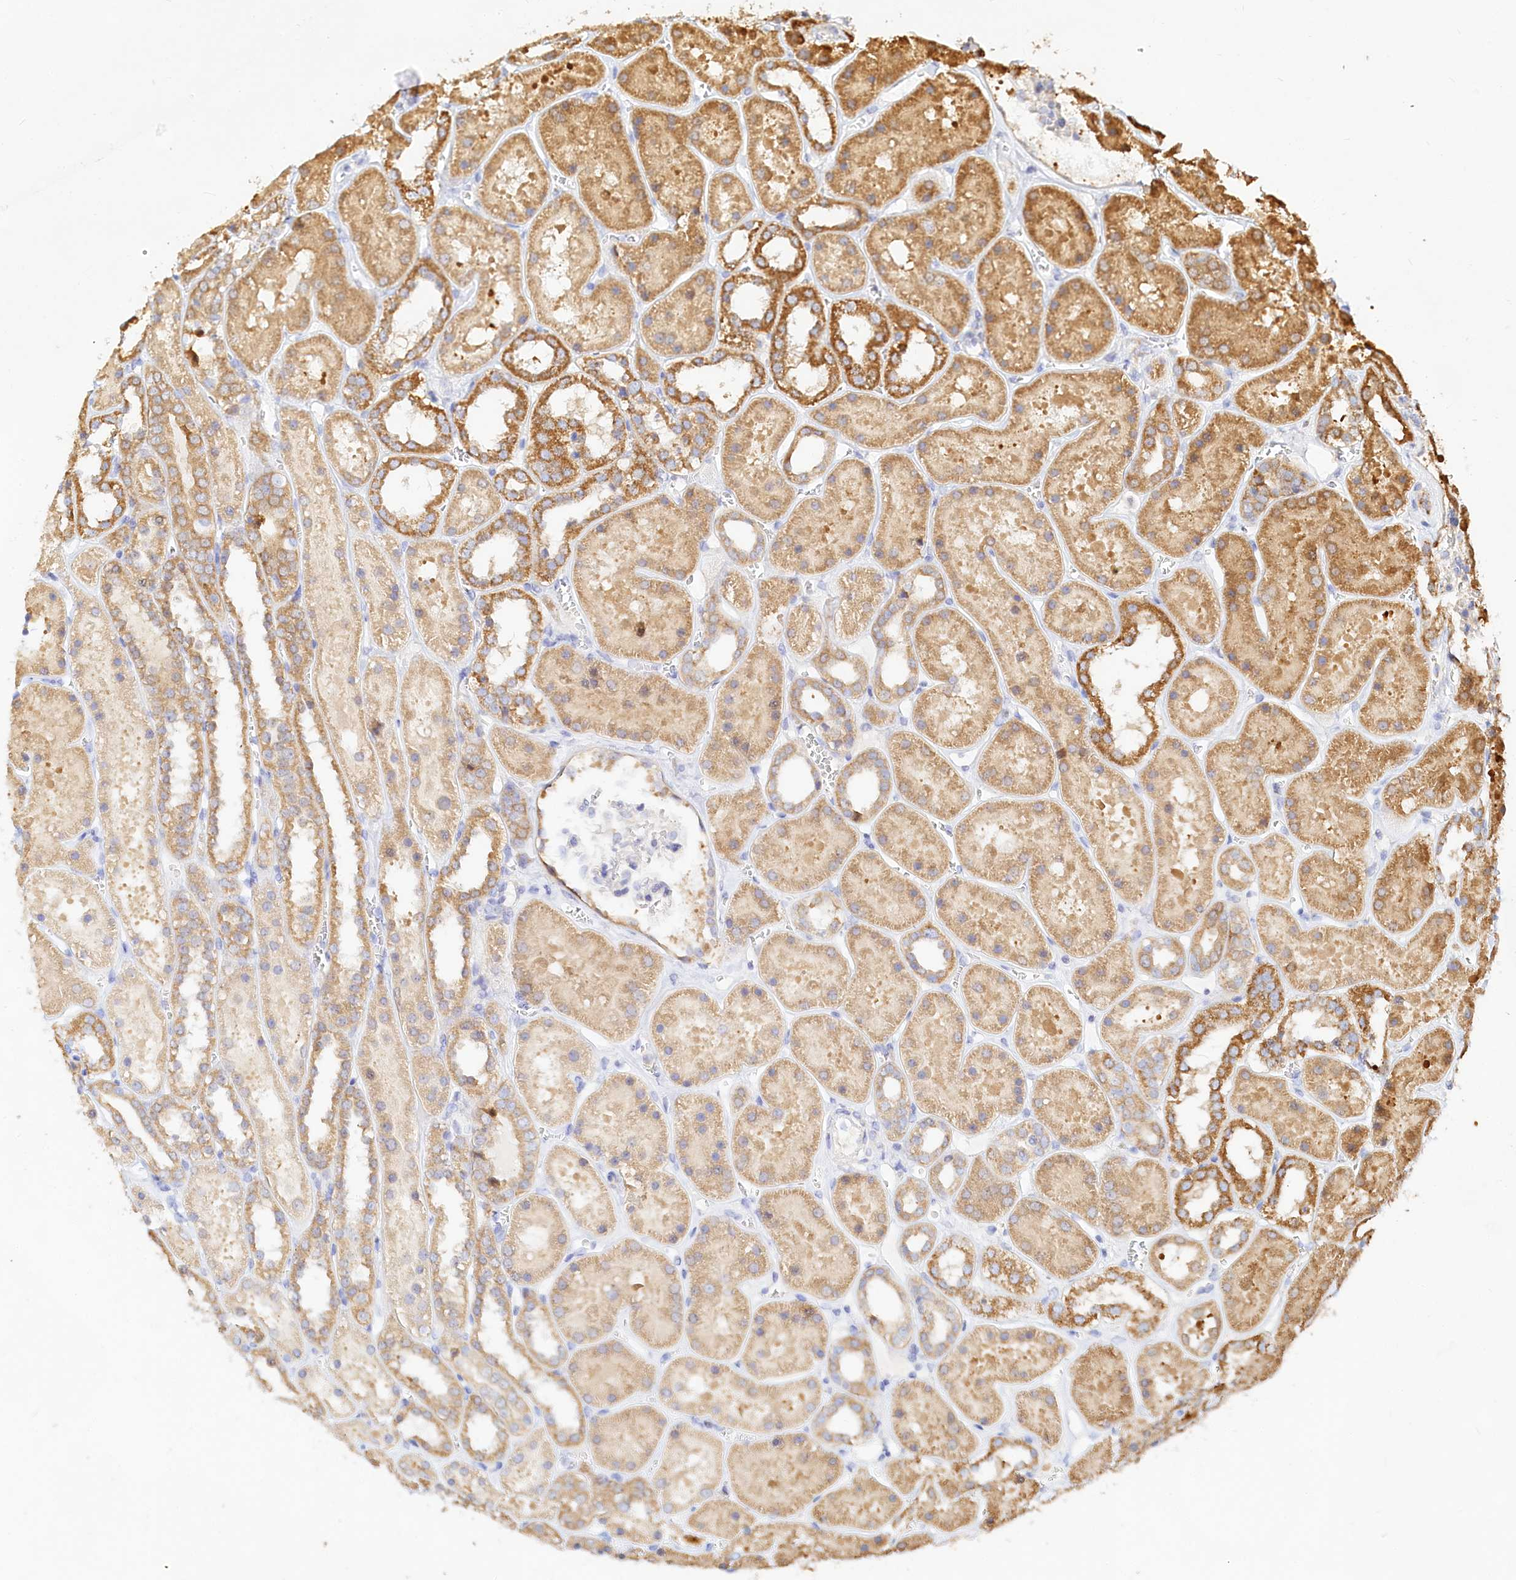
{"staining": {"intensity": "moderate", "quantity": "<25%", "location": "cytoplasmic/membranous"}, "tissue": "kidney", "cell_type": "Cells in glomeruli", "image_type": "normal", "snomed": [{"axis": "morphology", "description": "Normal tissue, NOS"}, {"axis": "topography", "description": "Kidney"}], "caption": "The immunohistochemical stain labels moderate cytoplasmic/membranous expression in cells in glomeruli of benign kidney.", "gene": "TASOR2", "patient": {"sex": "female", "age": 41}}